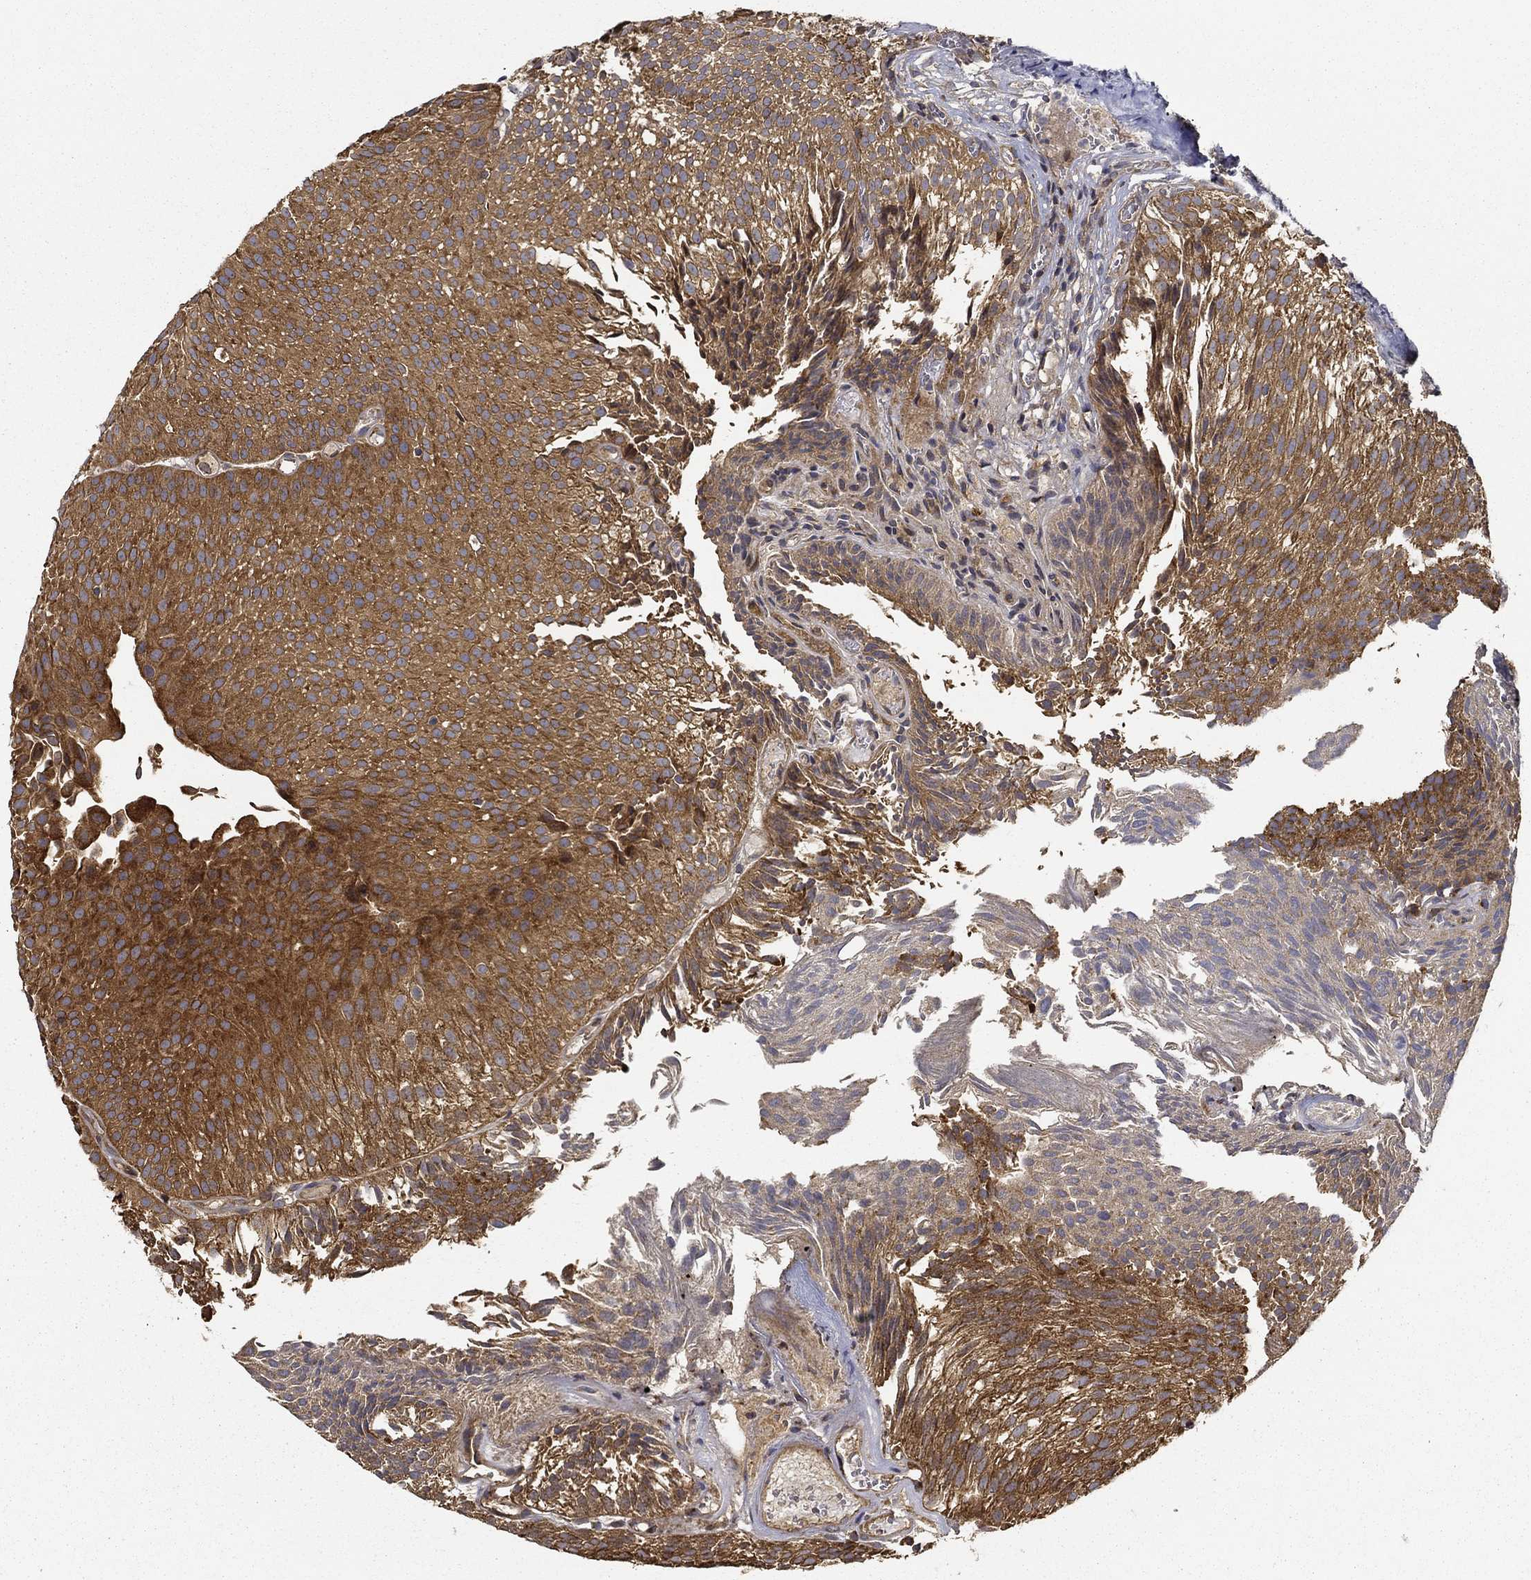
{"staining": {"intensity": "strong", "quantity": ">75%", "location": "cytoplasmic/membranous"}, "tissue": "urothelial cancer", "cell_type": "Tumor cells", "image_type": "cancer", "snomed": [{"axis": "morphology", "description": "Urothelial carcinoma, Low grade"}, {"axis": "topography", "description": "Urinary bladder"}], "caption": "This is a histology image of immunohistochemistry (IHC) staining of urothelial carcinoma (low-grade), which shows strong staining in the cytoplasmic/membranous of tumor cells.", "gene": "BABAM2", "patient": {"sex": "male", "age": 65}}